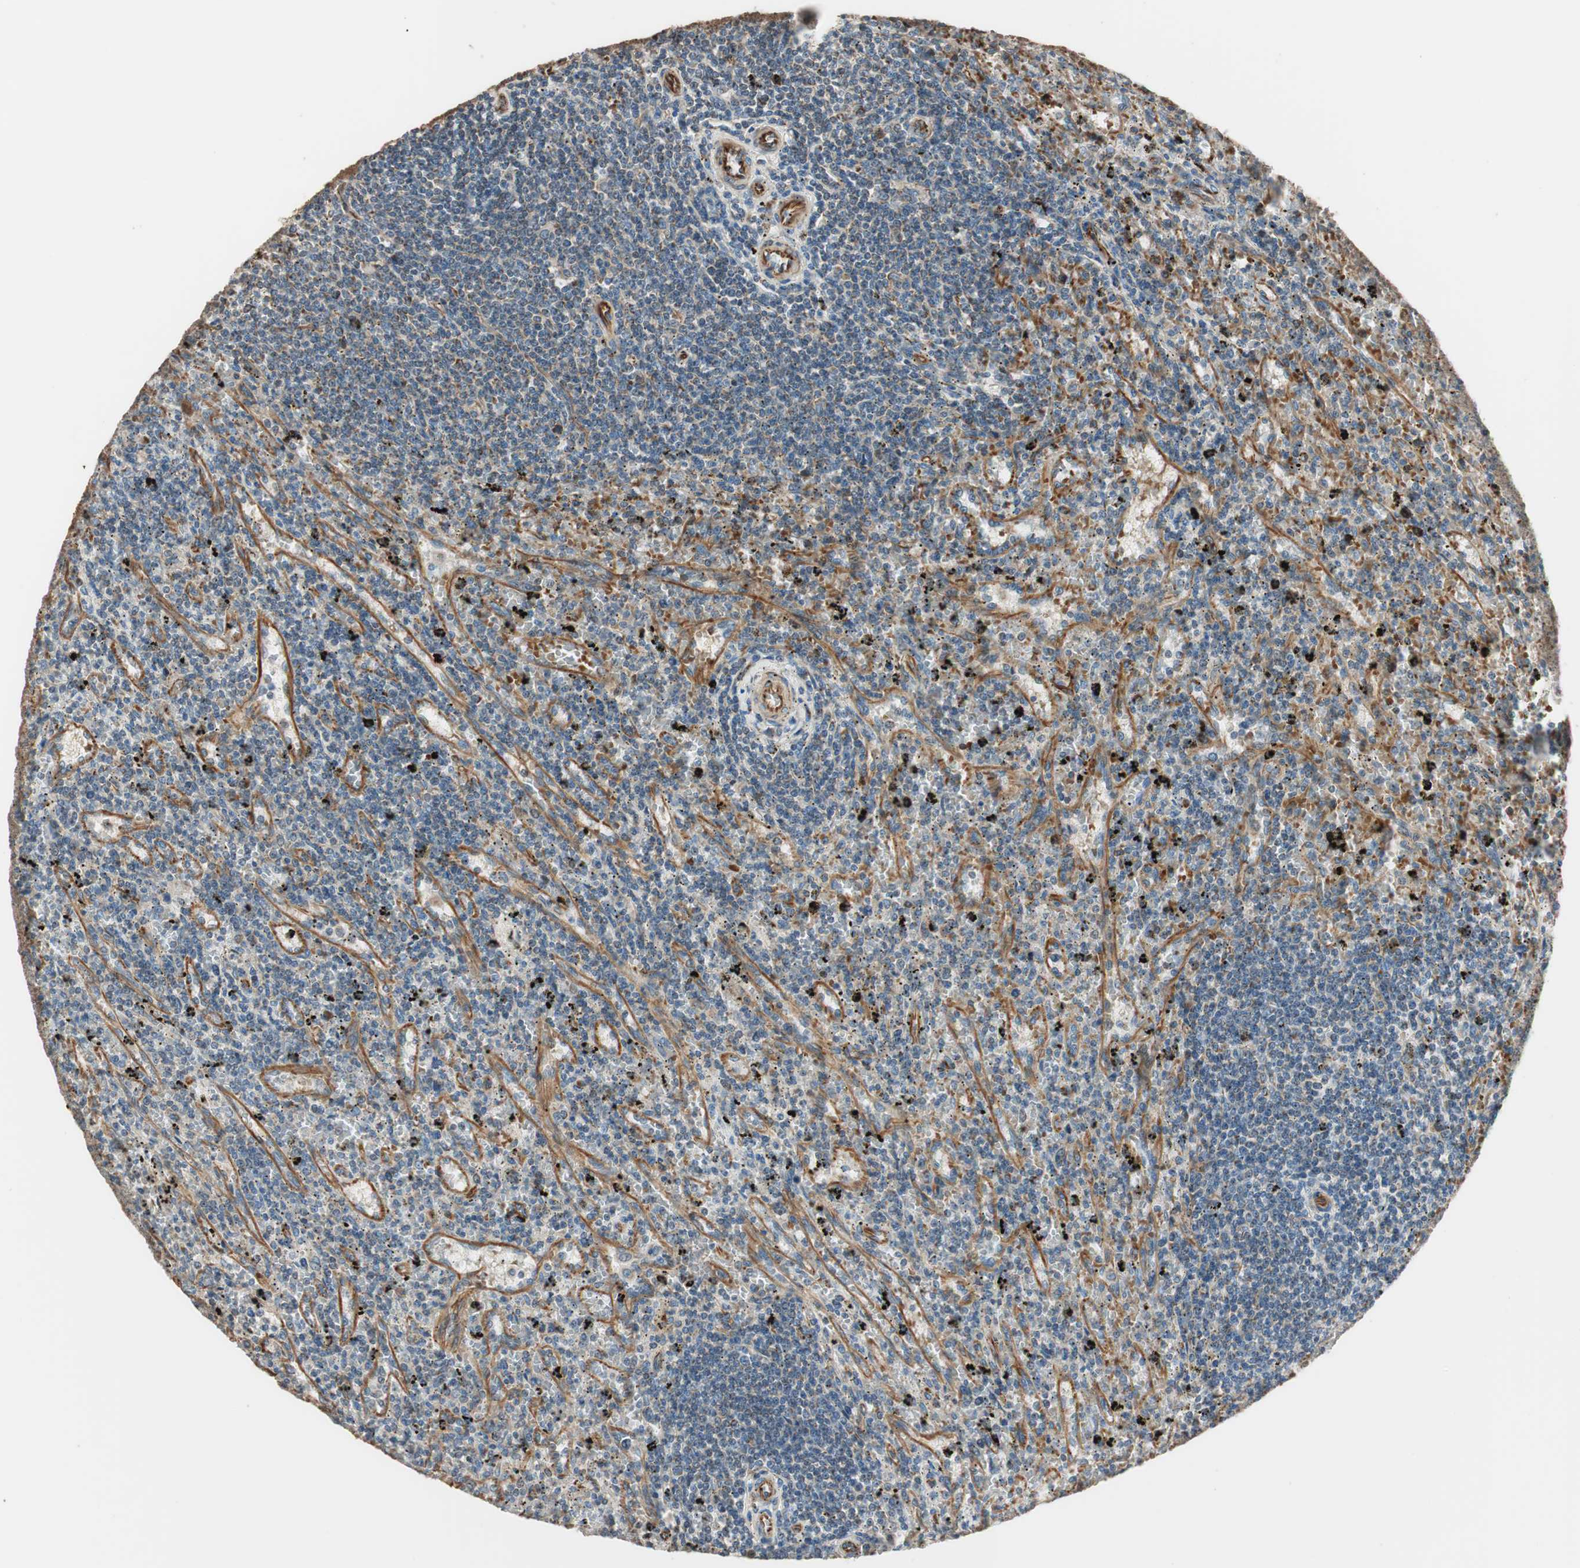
{"staining": {"intensity": "negative", "quantity": "none", "location": "none"}, "tissue": "lymphoma", "cell_type": "Tumor cells", "image_type": "cancer", "snomed": [{"axis": "morphology", "description": "Malignant lymphoma, non-Hodgkin's type, Low grade"}, {"axis": "topography", "description": "Spleen"}], "caption": "Immunohistochemistry (IHC) of human low-grade malignant lymphoma, non-Hodgkin's type displays no positivity in tumor cells.", "gene": "SRCIN1", "patient": {"sex": "male", "age": 76}}